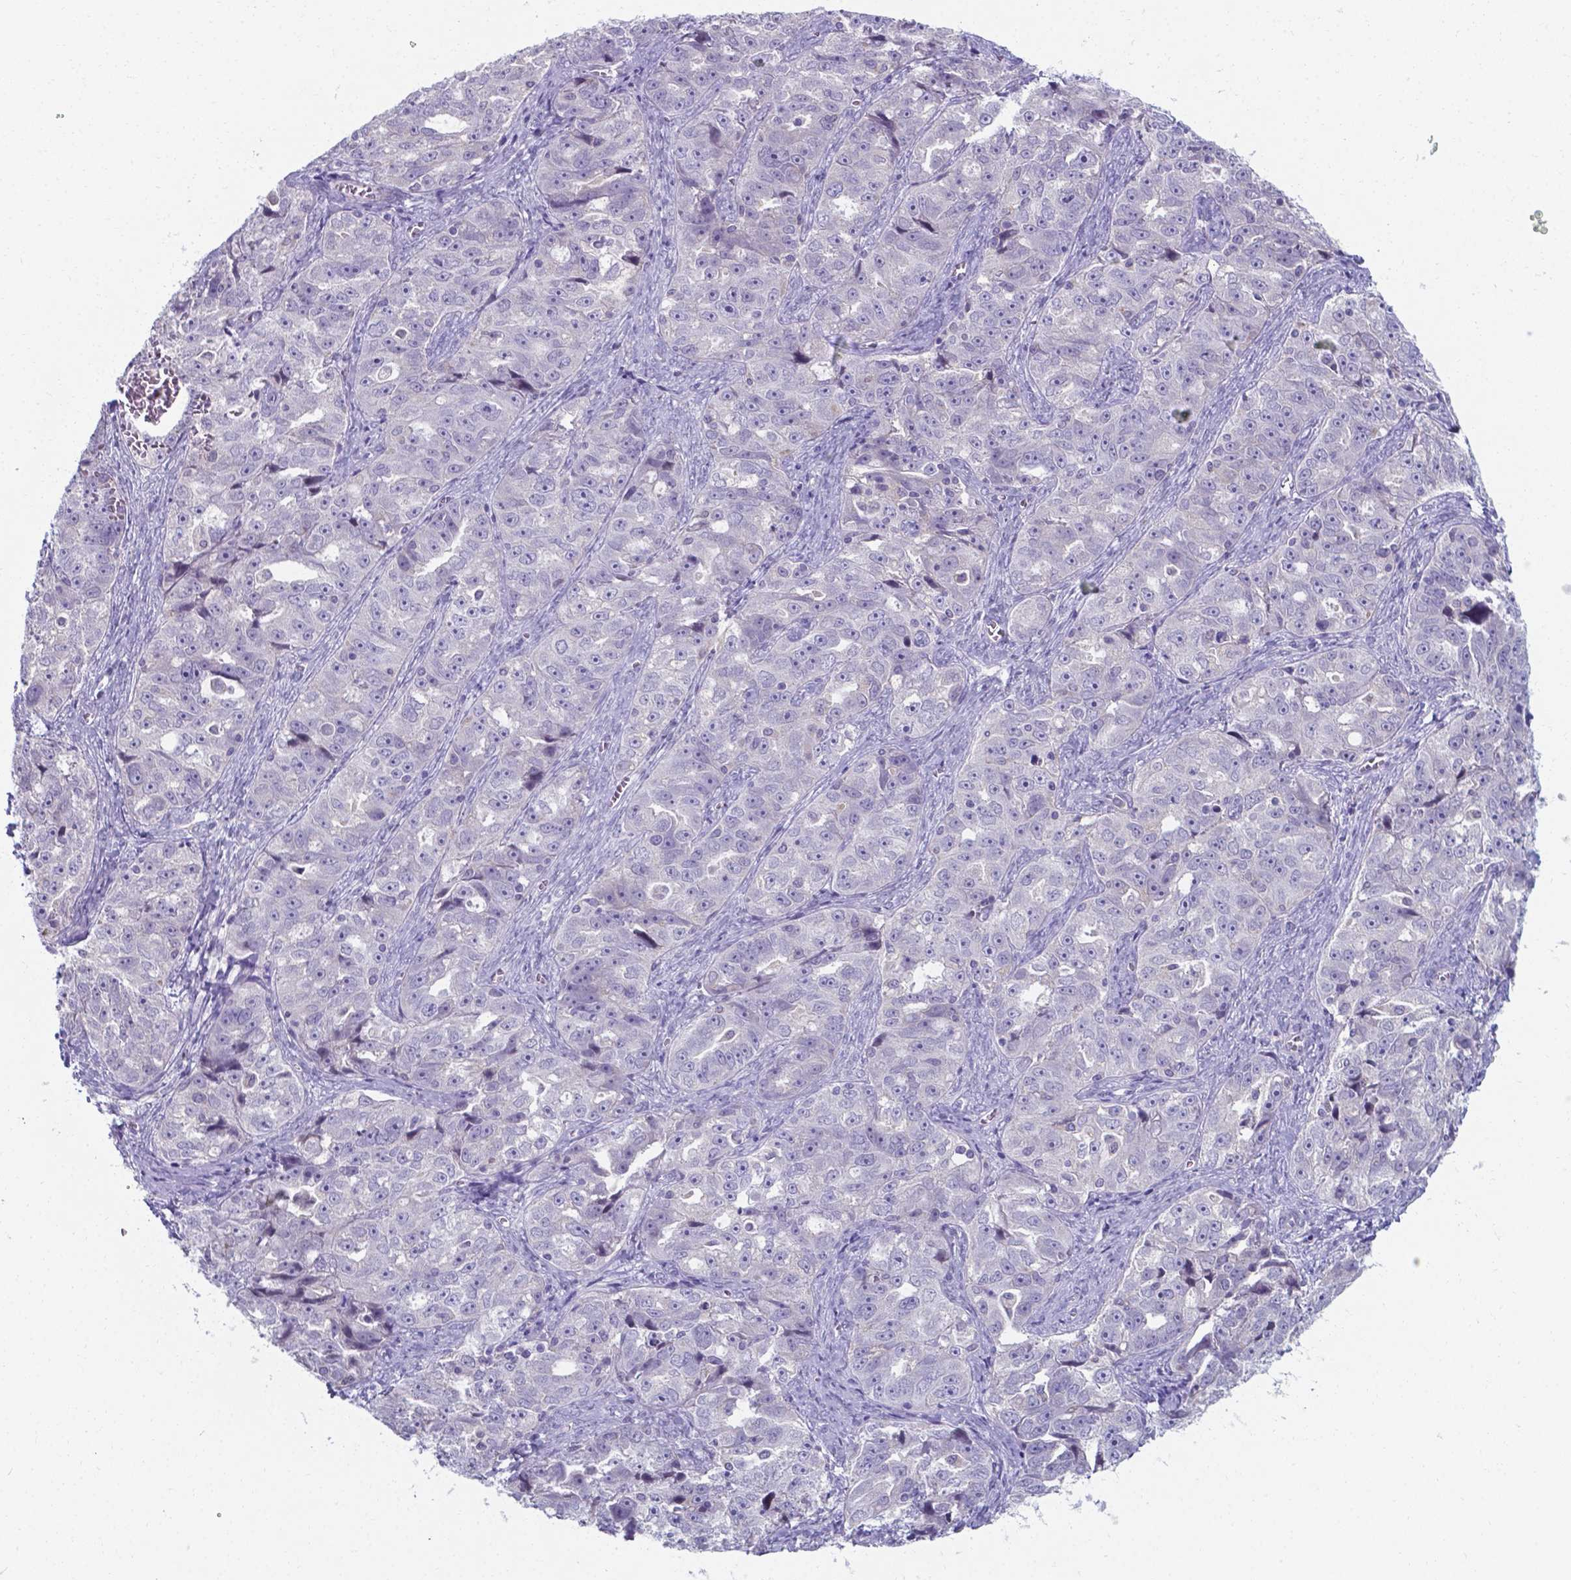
{"staining": {"intensity": "negative", "quantity": "none", "location": "none"}, "tissue": "ovarian cancer", "cell_type": "Tumor cells", "image_type": "cancer", "snomed": [{"axis": "morphology", "description": "Cystadenocarcinoma, serous, NOS"}, {"axis": "topography", "description": "Ovary"}], "caption": "Human serous cystadenocarcinoma (ovarian) stained for a protein using immunohistochemistry exhibits no staining in tumor cells.", "gene": "AP5B1", "patient": {"sex": "female", "age": 51}}